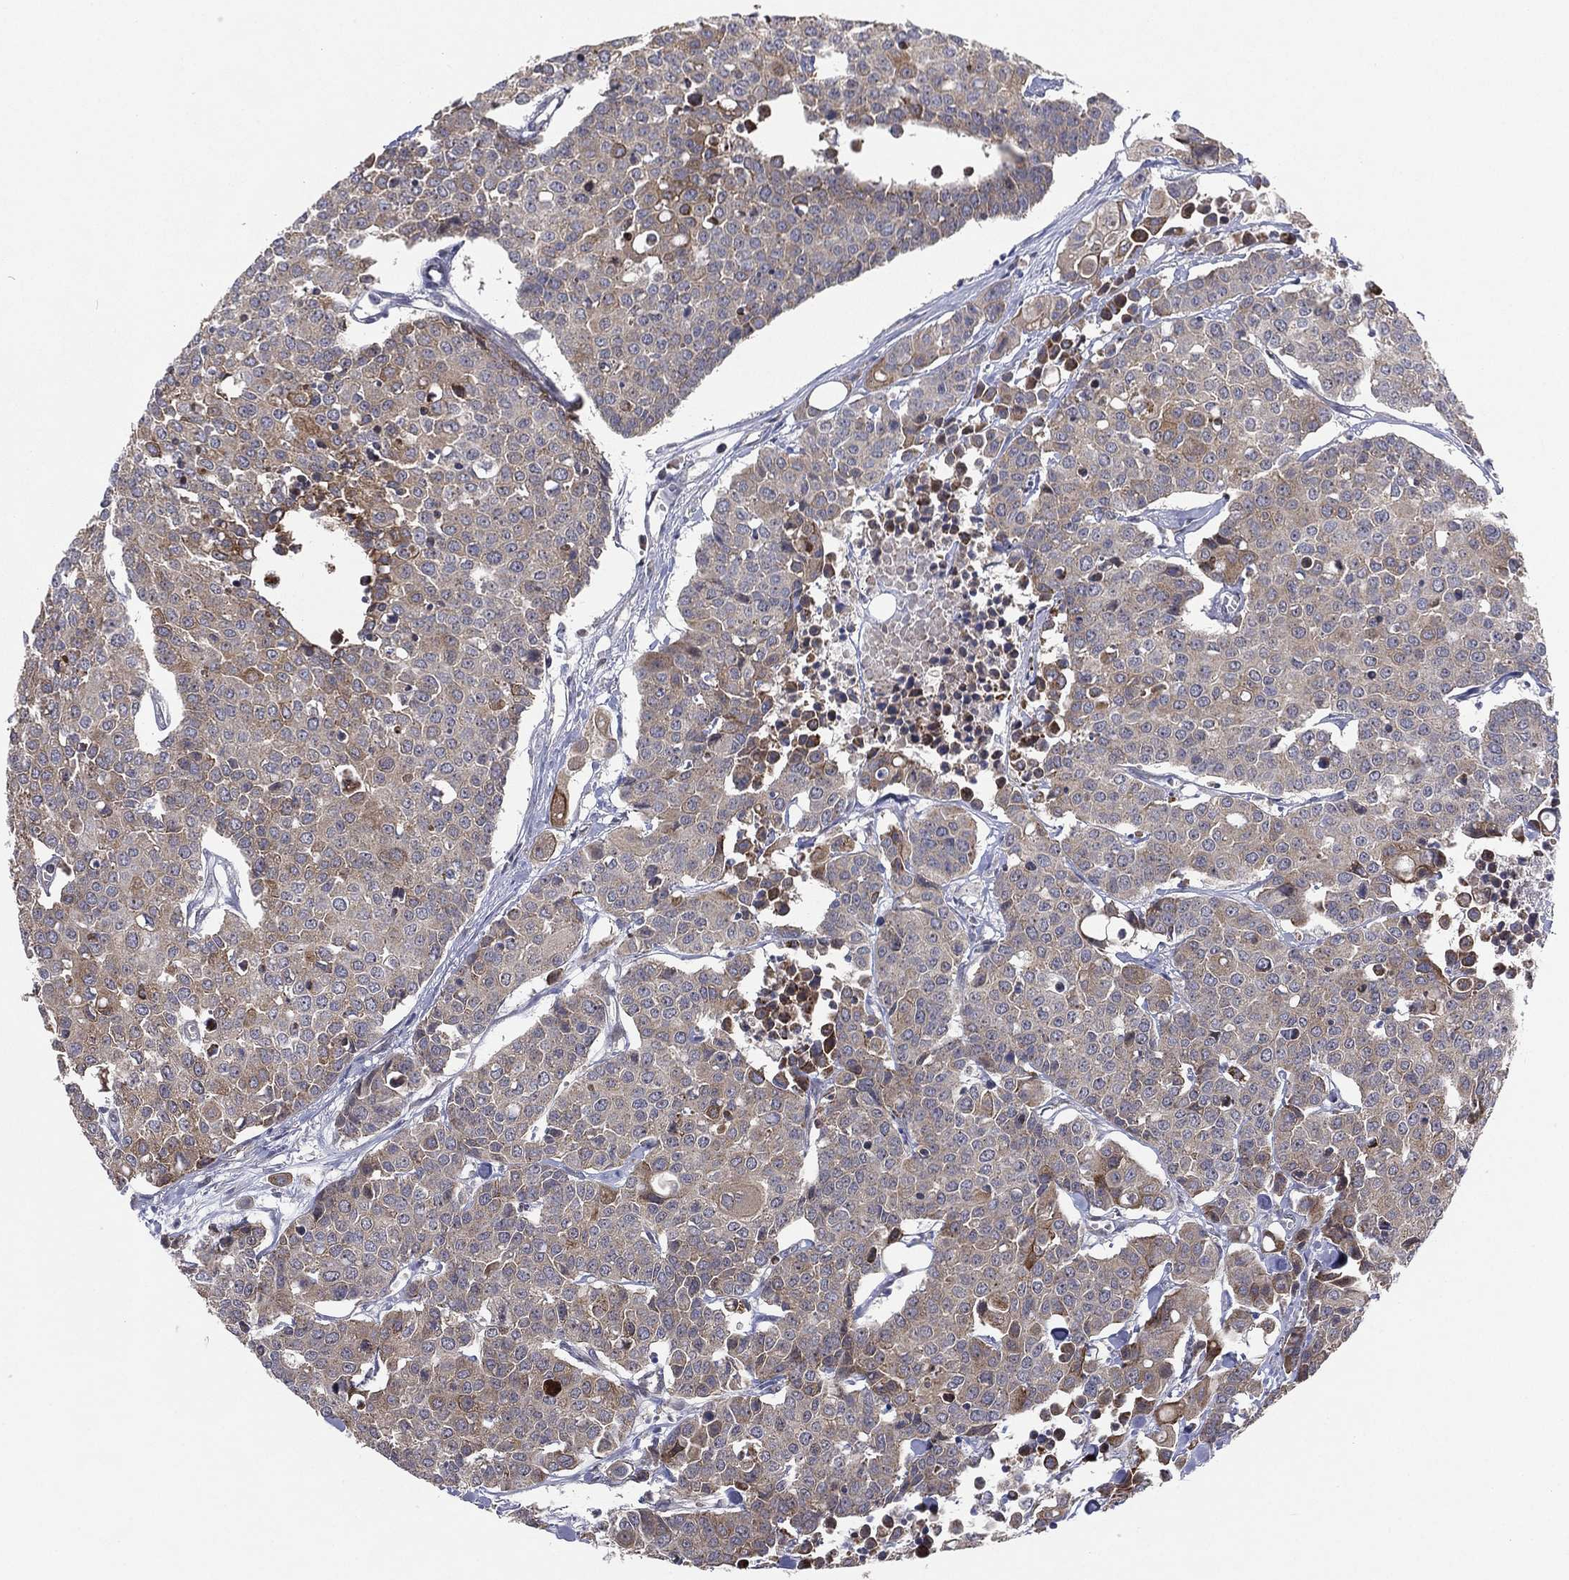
{"staining": {"intensity": "weak", "quantity": "<25%", "location": "cytoplasmic/membranous"}, "tissue": "carcinoid", "cell_type": "Tumor cells", "image_type": "cancer", "snomed": [{"axis": "morphology", "description": "Carcinoid, malignant, NOS"}, {"axis": "topography", "description": "Colon"}], "caption": "Immunohistochemistry (IHC) micrograph of human malignant carcinoid stained for a protein (brown), which demonstrates no positivity in tumor cells.", "gene": "KAT14", "patient": {"sex": "male", "age": 81}}